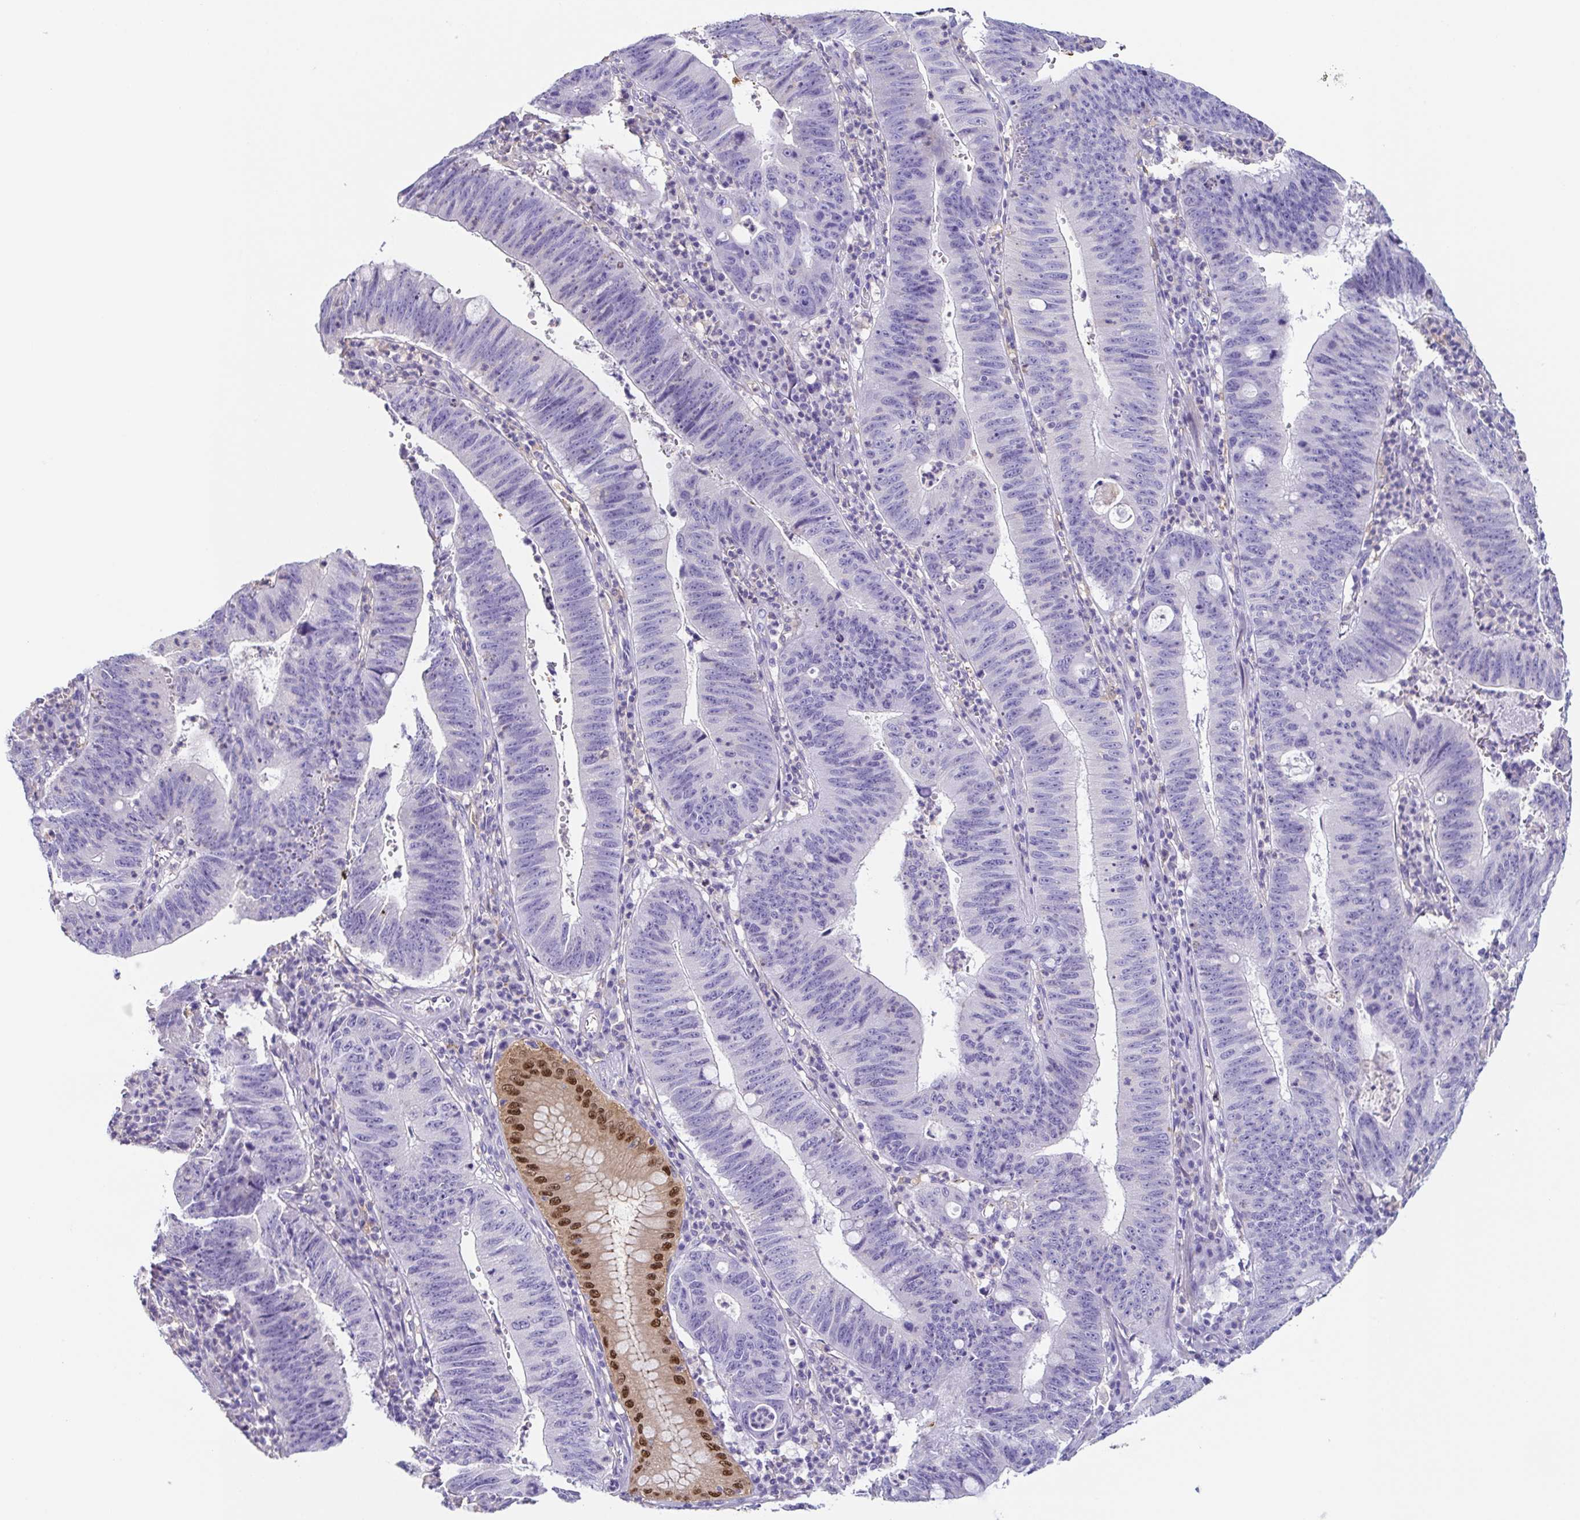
{"staining": {"intensity": "negative", "quantity": "none", "location": "none"}, "tissue": "stomach cancer", "cell_type": "Tumor cells", "image_type": "cancer", "snomed": [{"axis": "morphology", "description": "Adenocarcinoma, NOS"}, {"axis": "topography", "description": "Stomach"}], "caption": "Stomach cancer was stained to show a protein in brown. There is no significant expression in tumor cells. The staining is performed using DAB (3,3'-diaminobenzidine) brown chromogen with nuclei counter-stained in using hematoxylin.", "gene": "ANXA10", "patient": {"sex": "male", "age": 59}}